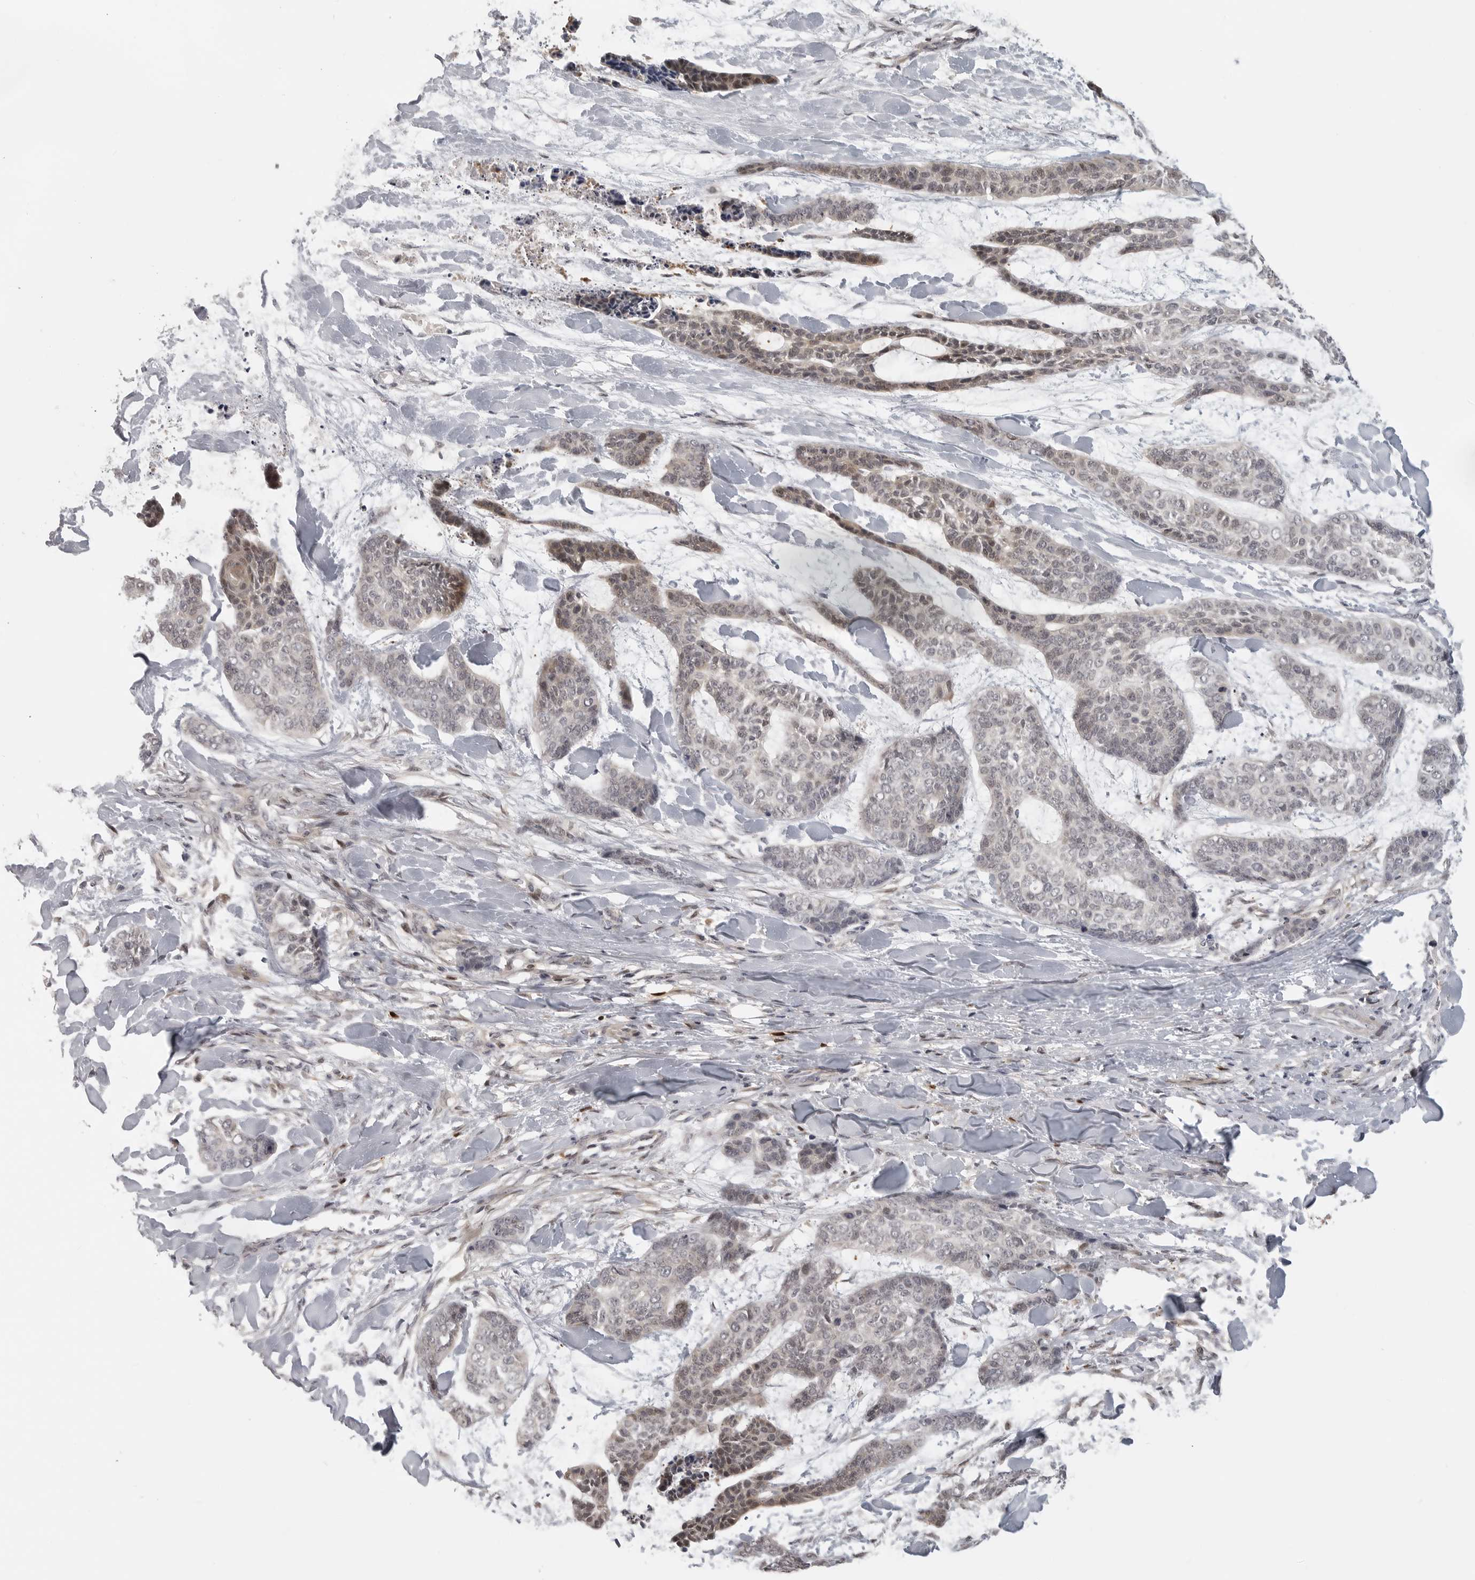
{"staining": {"intensity": "weak", "quantity": "25%-75%", "location": "cytoplasmic/membranous"}, "tissue": "skin cancer", "cell_type": "Tumor cells", "image_type": "cancer", "snomed": [{"axis": "morphology", "description": "Basal cell carcinoma"}, {"axis": "topography", "description": "Skin"}], "caption": "Human skin cancer stained for a protein (brown) exhibits weak cytoplasmic/membranous positive staining in approximately 25%-75% of tumor cells.", "gene": "CTIF", "patient": {"sex": "female", "age": 64}}